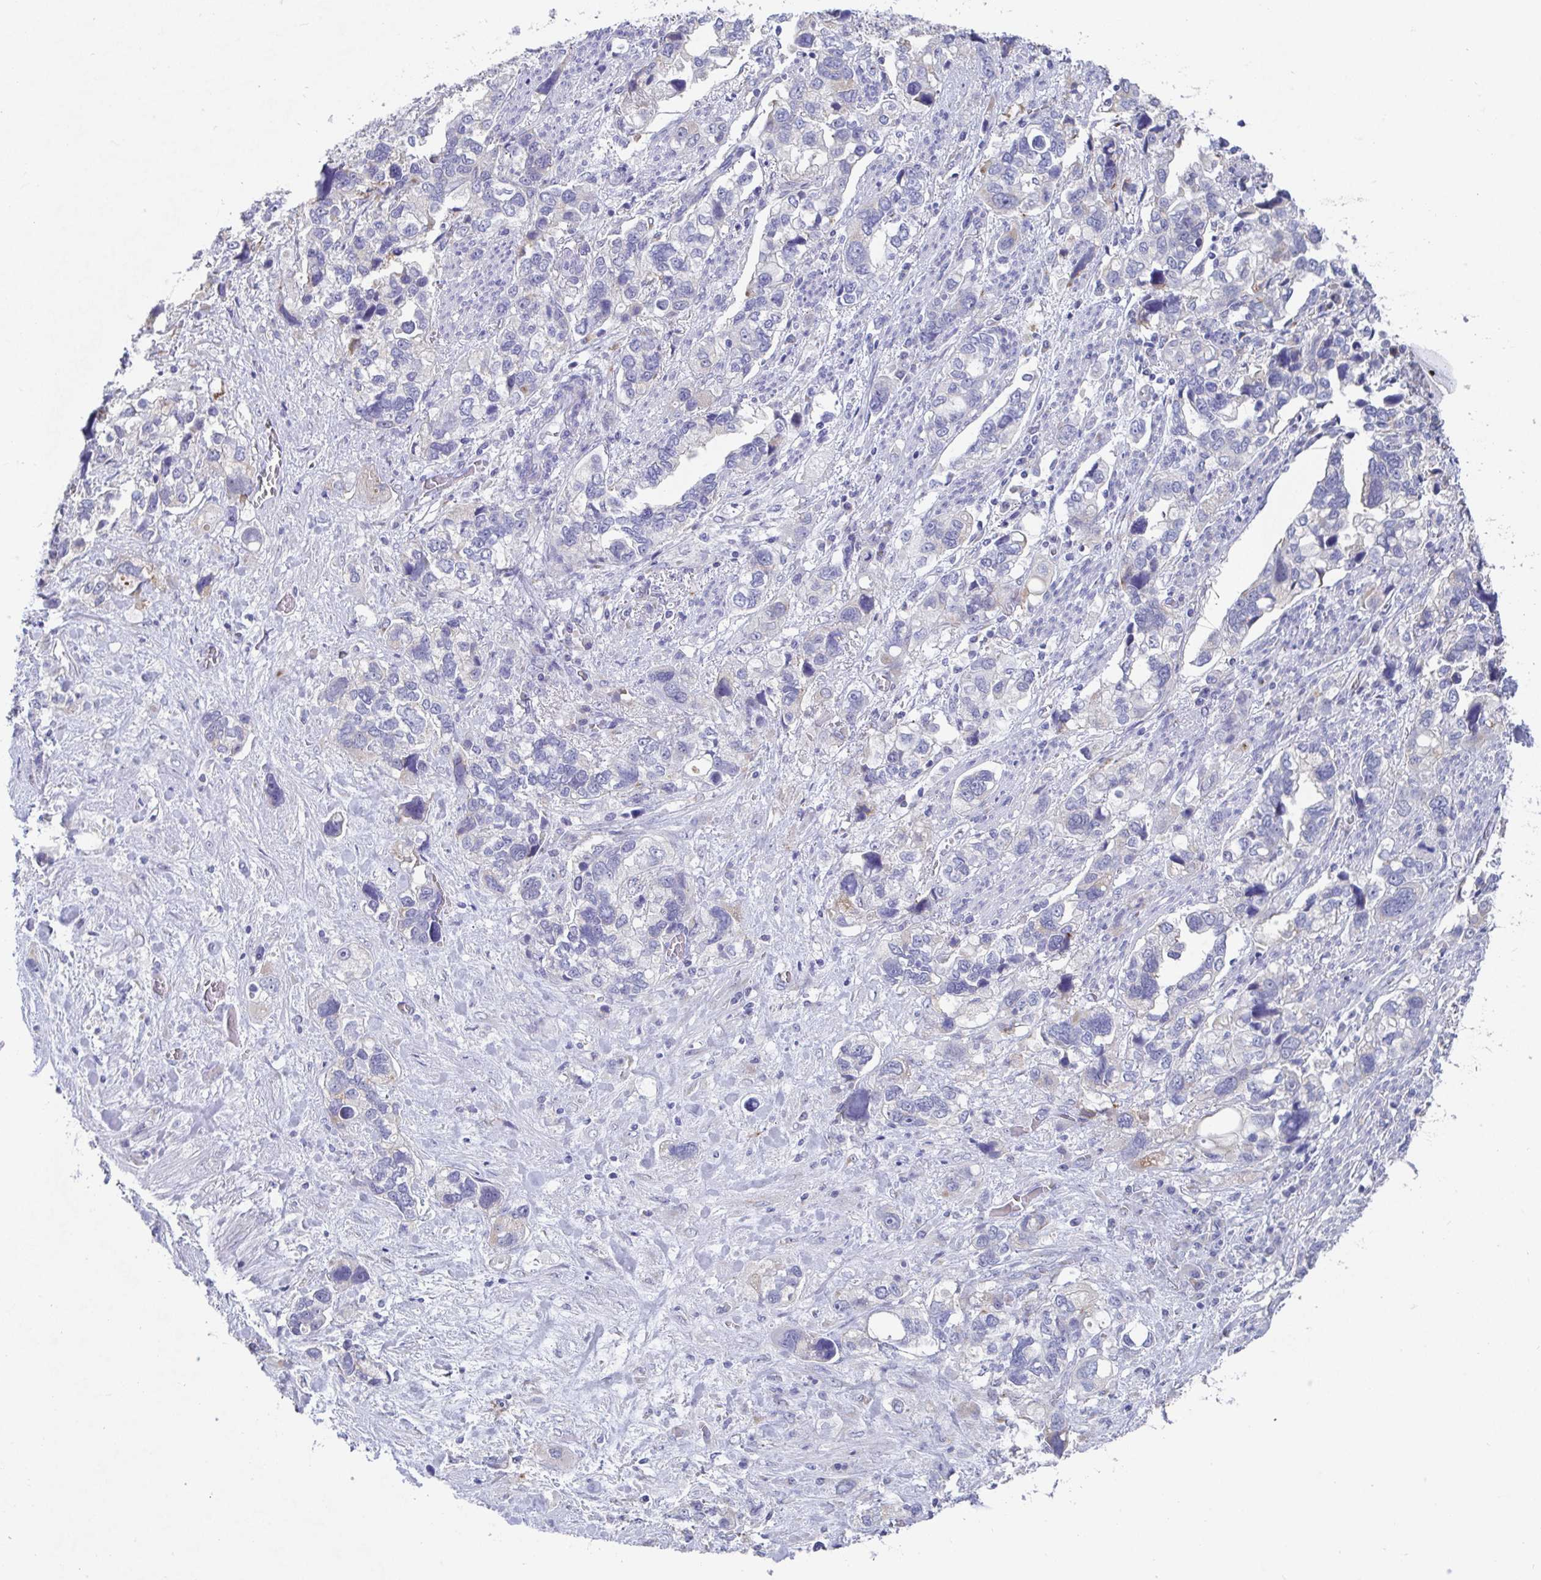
{"staining": {"intensity": "negative", "quantity": "none", "location": "none"}, "tissue": "stomach cancer", "cell_type": "Tumor cells", "image_type": "cancer", "snomed": [{"axis": "morphology", "description": "Adenocarcinoma, NOS"}, {"axis": "topography", "description": "Stomach, upper"}], "caption": "A micrograph of human stomach adenocarcinoma is negative for staining in tumor cells.", "gene": "TAS2R39", "patient": {"sex": "female", "age": 81}}